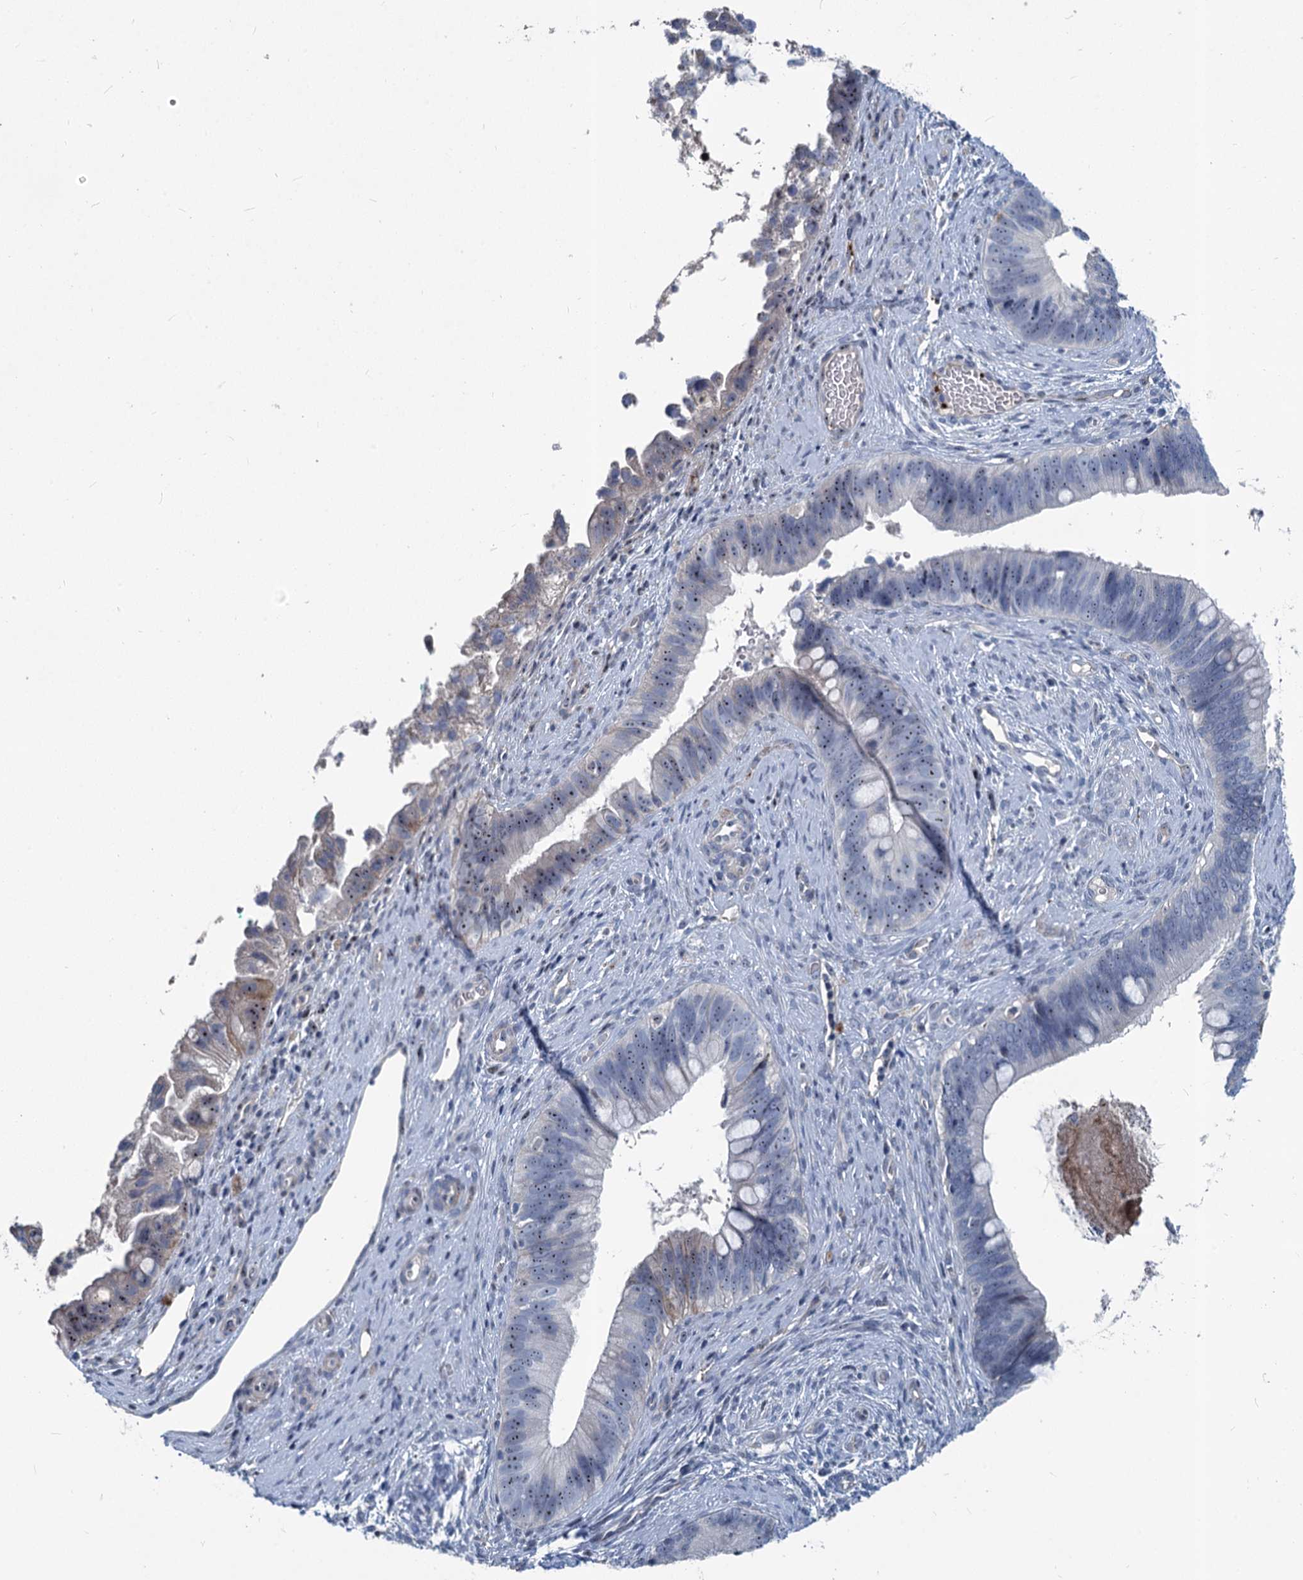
{"staining": {"intensity": "moderate", "quantity": "<25%", "location": "nuclear"}, "tissue": "cervical cancer", "cell_type": "Tumor cells", "image_type": "cancer", "snomed": [{"axis": "morphology", "description": "Adenocarcinoma, NOS"}, {"axis": "topography", "description": "Cervix"}], "caption": "This is a micrograph of immunohistochemistry (IHC) staining of cervical cancer (adenocarcinoma), which shows moderate positivity in the nuclear of tumor cells.", "gene": "ASXL3", "patient": {"sex": "female", "age": 42}}